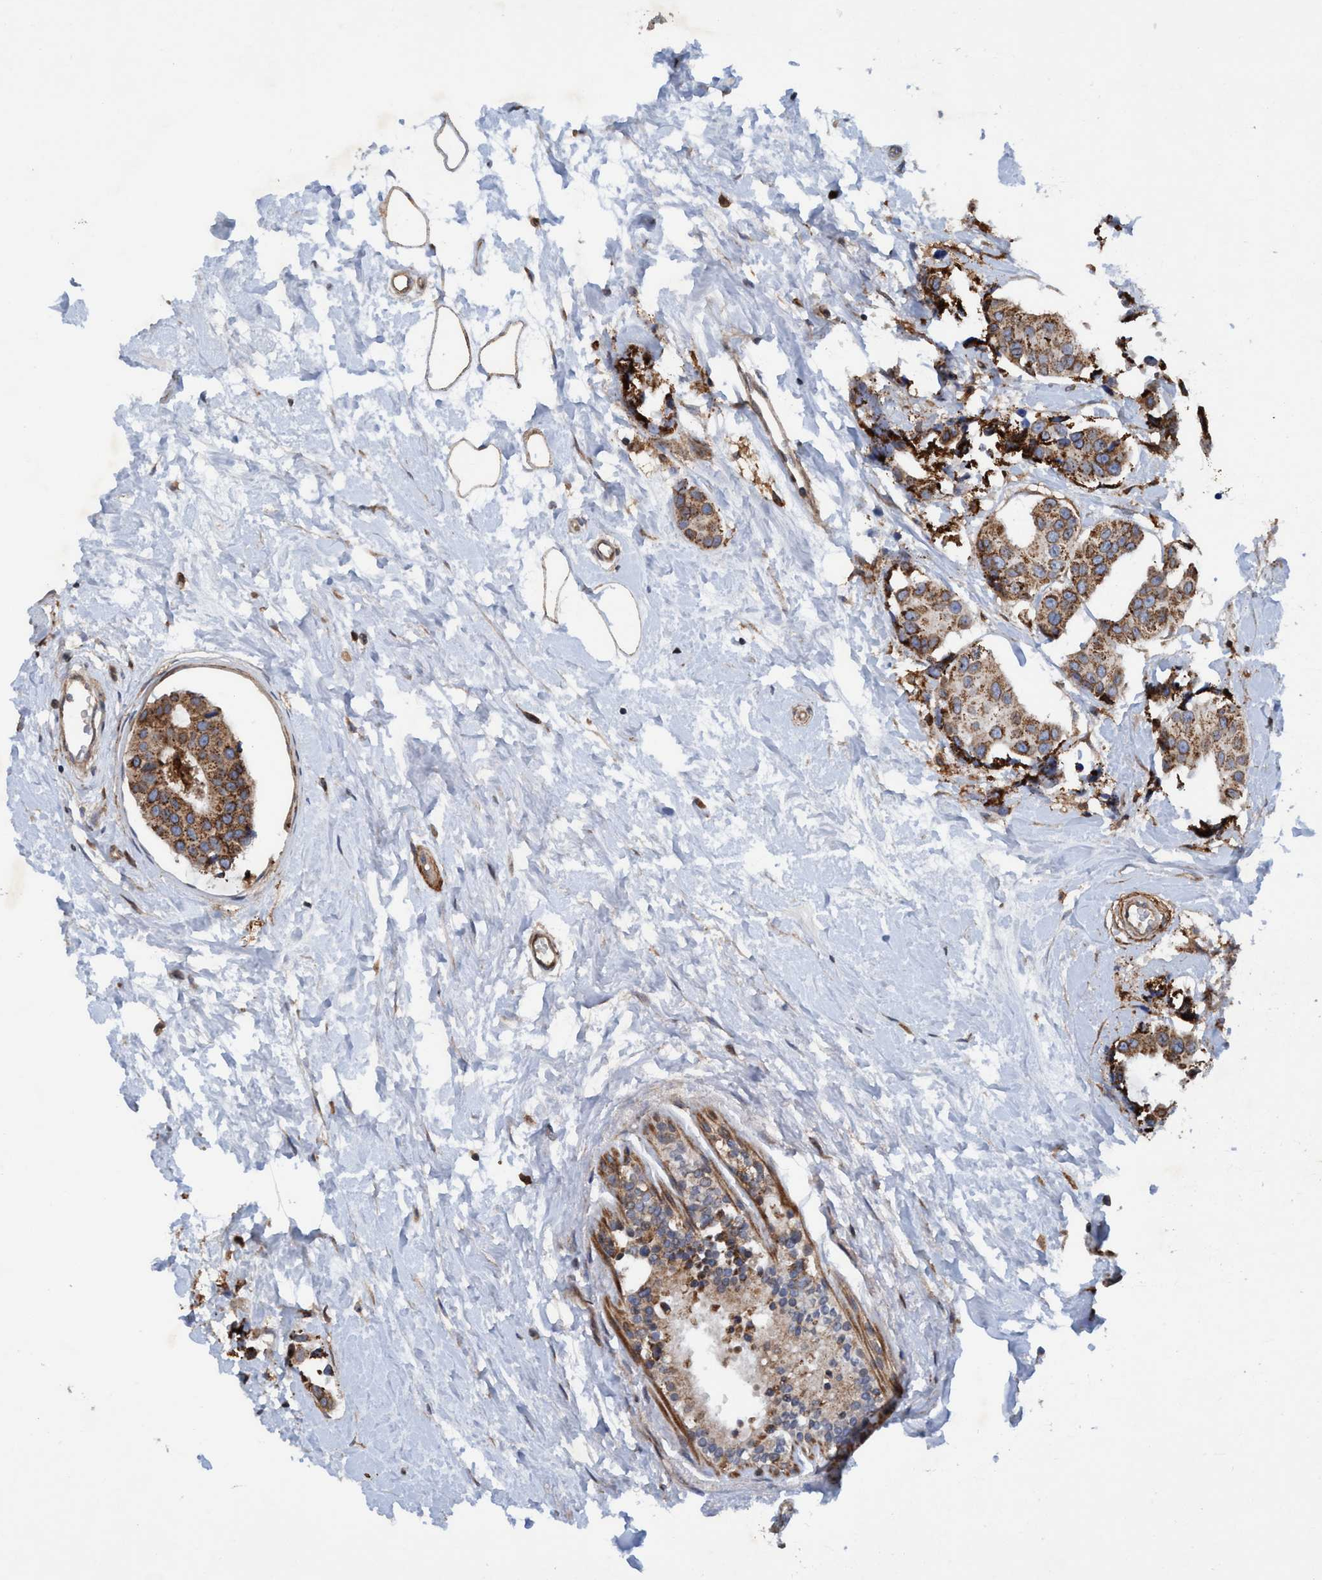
{"staining": {"intensity": "moderate", "quantity": ">75%", "location": "cytoplasmic/membranous"}, "tissue": "breast cancer", "cell_type": "Tumor cells", "image_type": "cancer", "snomed": [{"axis": "morphology", "description": "Normal tissue, NOS"}, {"axis": "morphology", "description": "Duct carcinoma"}, {"axis": "topography", "description": "Breast"}], "caption": "An immunohistochemistry (IHC) photomicrograph of neoplastic tissue is shown. Protein staining in brown labels moderate cytoplasmic/membranous positivity in breast cancer (invasive ductal carcinoma) within tumor cells. (IHC, brightfield microscopy, high magnification).", "gene": "SLC16A3", "patient": {"sex": "female", "age": 39}}